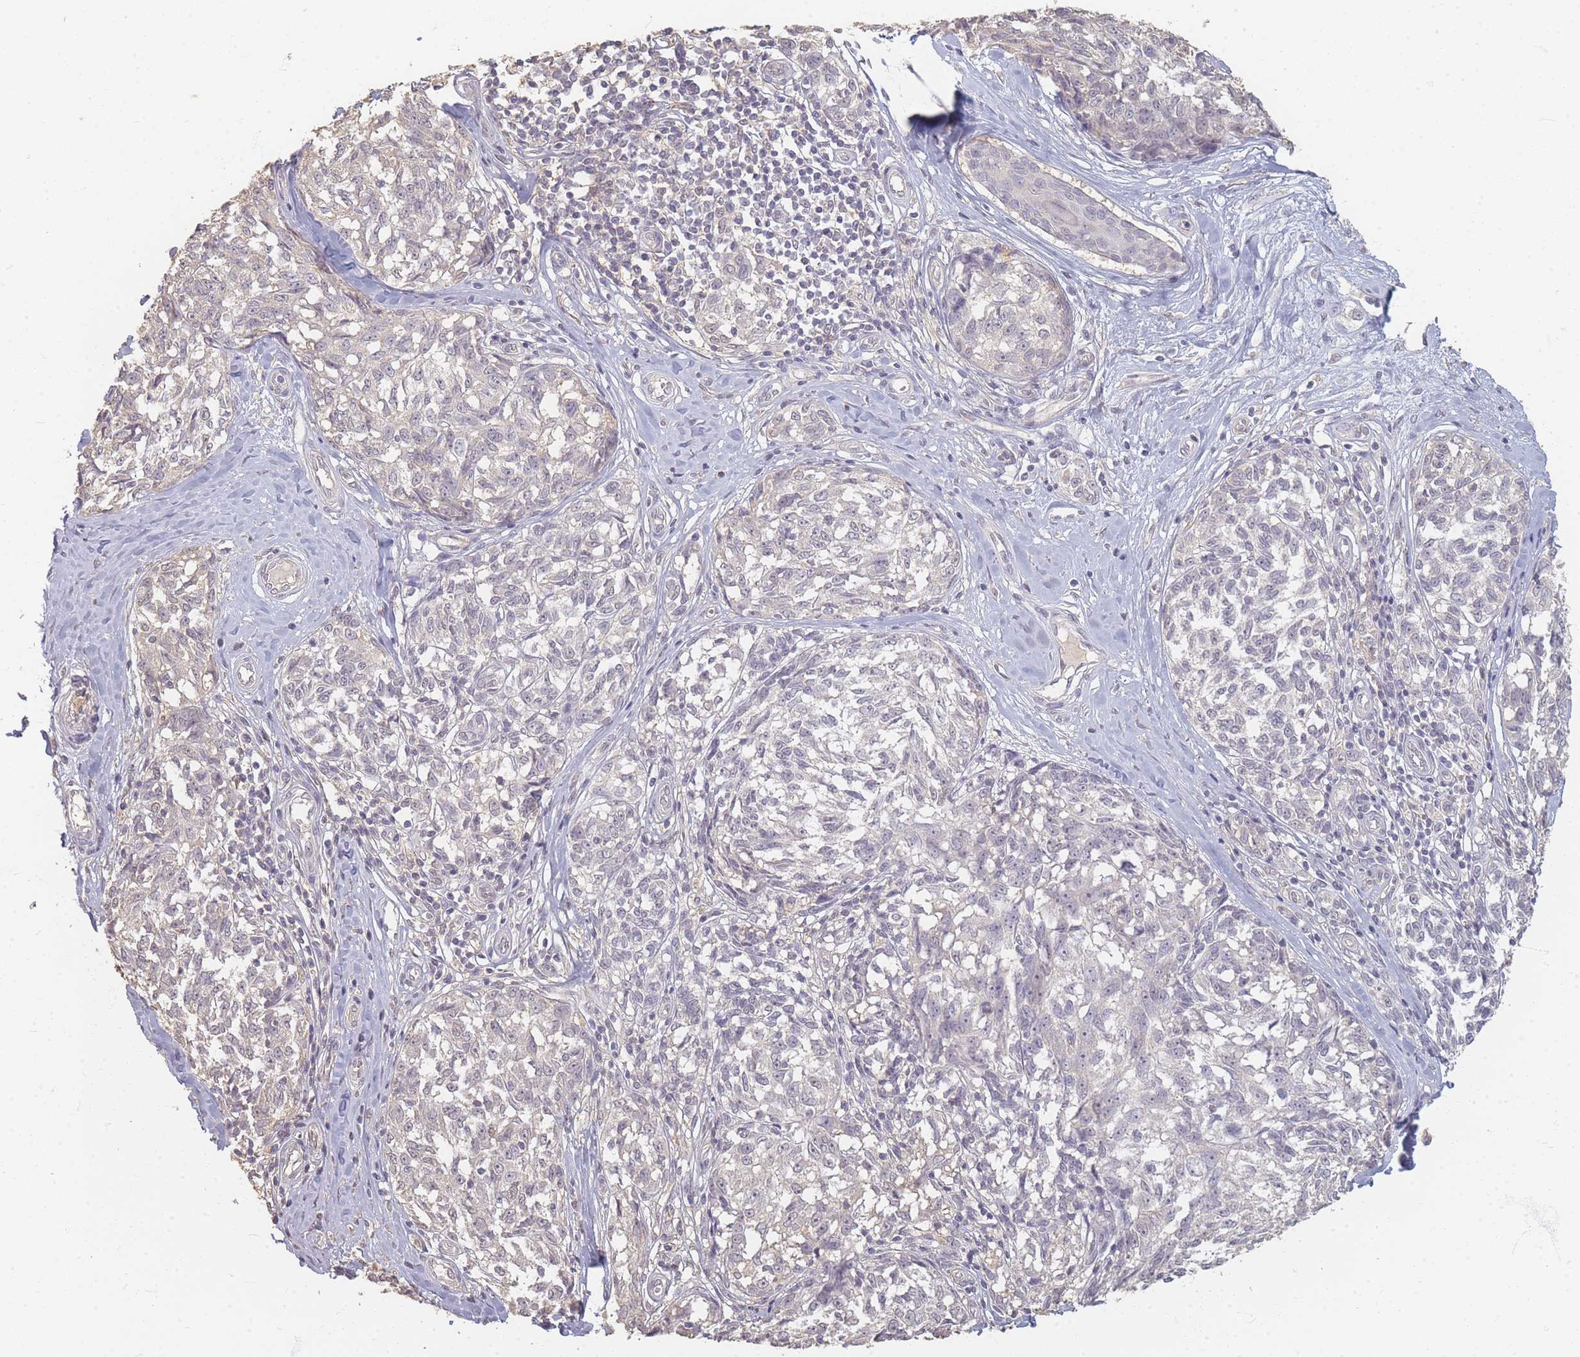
{"staining": {"intensity": "negative", "quantity": "none", "location": "none"}, "tissue": "melanoma", "cell_type": "Tumor cells", "image_type": "cancer", "snomed": [{"axis": "morphology", "description": "Normal tissue, NOS"}, {"axis": "morphology", "description": "Malignant melanoma, NOS"}, {"axis": "topography", "description": "Skin"}], "caption": "This is a image of immunohistochemistry (IHC) staining of melanoma, which shows no staining in tumor cells. (Stains: DAB (3,3'-diaminobenzidine) IHC with hematoxylin counter stain, Microscopy: brightfield microscopy at high magnification).", "gene": "RFTN1", "patient": {"sex": "female", "age": 64}}